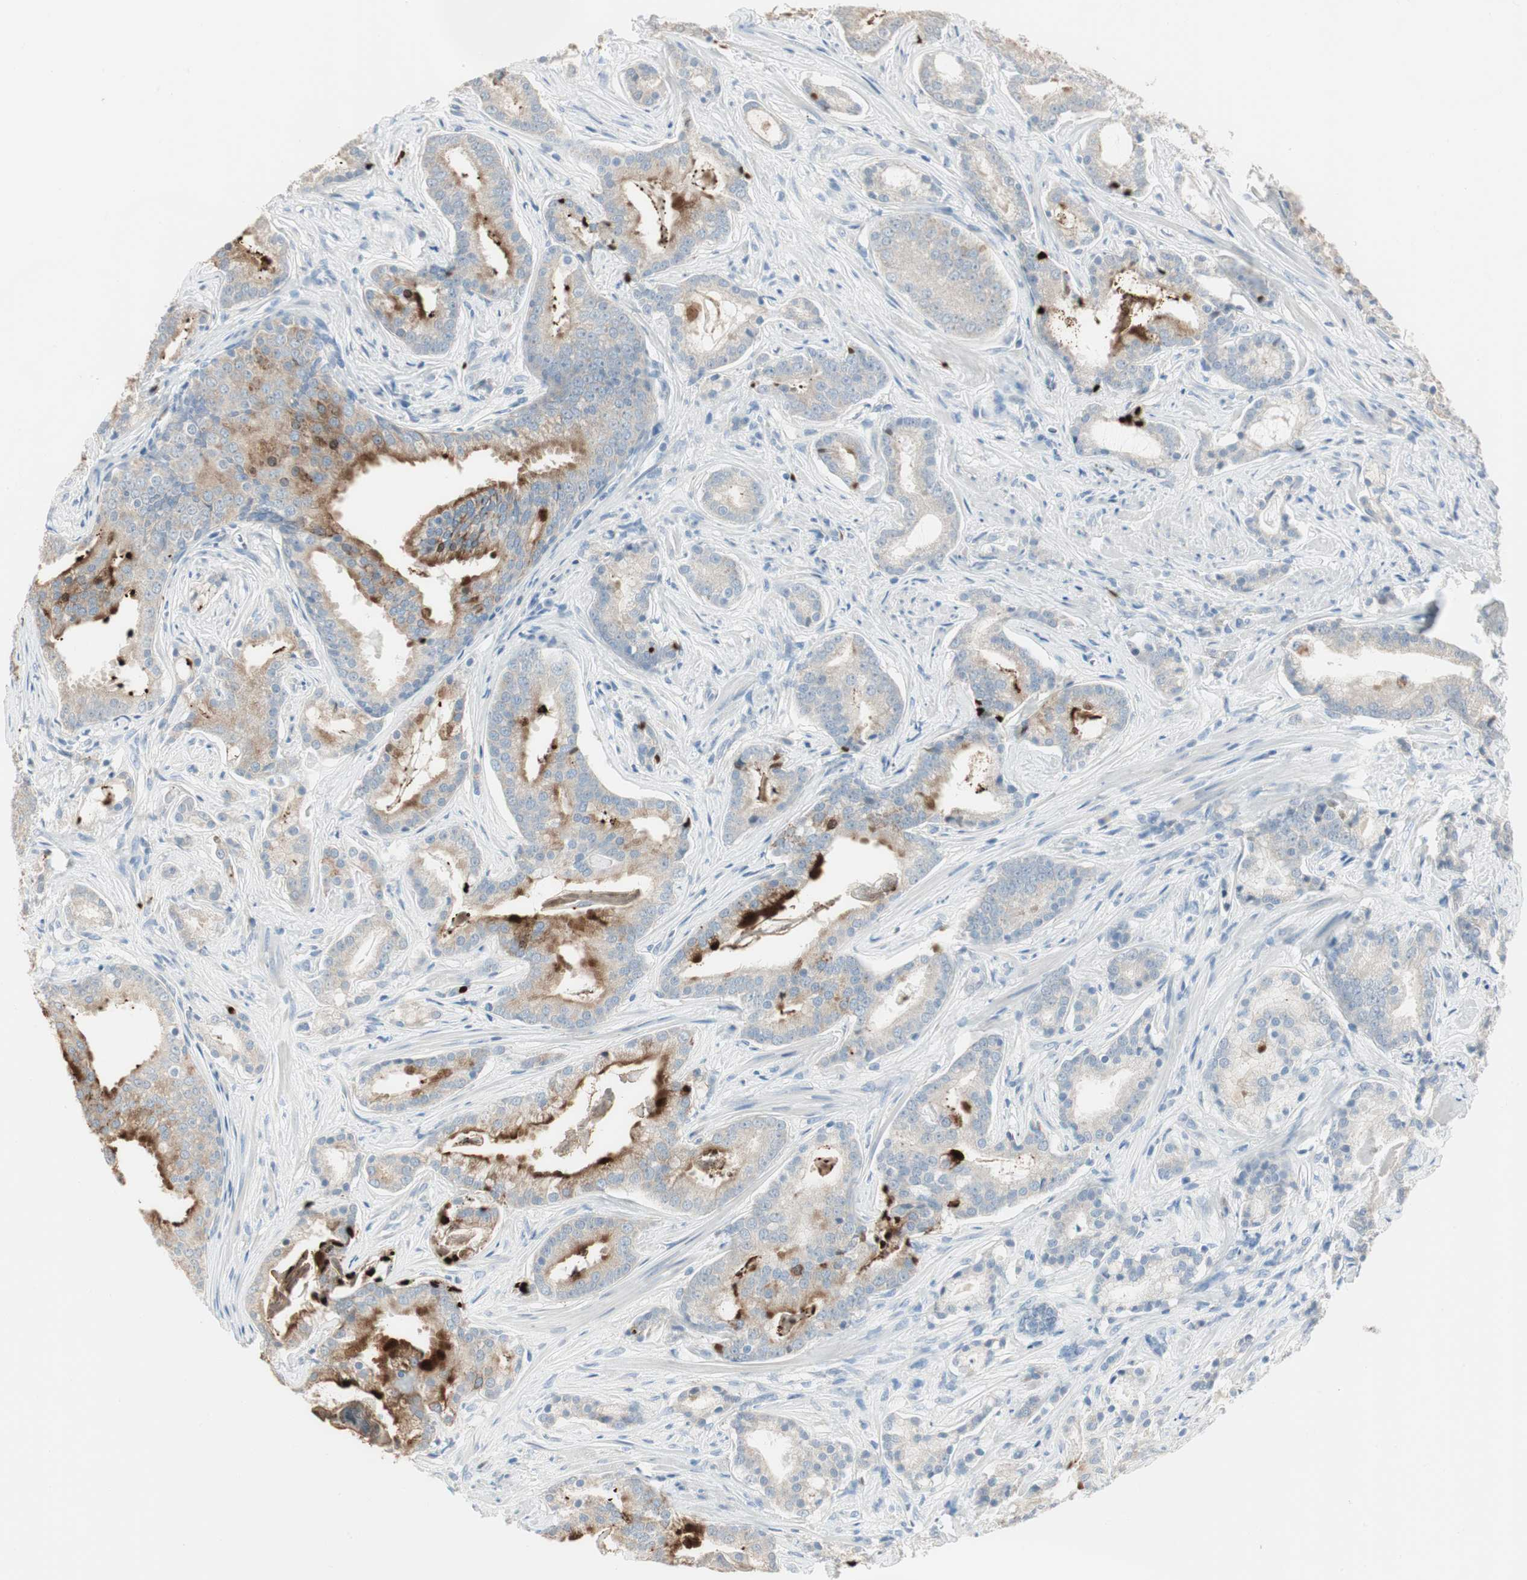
{"staining": {"intensity": "moderate", "quantity": "25%-75%", "location": "cytoplasmic/membranous"}, "tissue": "prostate cancer", "cell_type": "Tumor cells", "image_type": "cancer", "snomed": [{"axis": "morphology", "description": "Adenocarcinoma, Low grade"}, {"axis": "topography", "description": "Prostate"}], "caption": "An image of prostate cancer (adenocarcinoma (low-grade)) stained for a protein displays moderate cytoplasmic/membranous brown staining in tumor cells.", "gene": "SPINK4", "patient": {"sex": "male", "age": 58}}